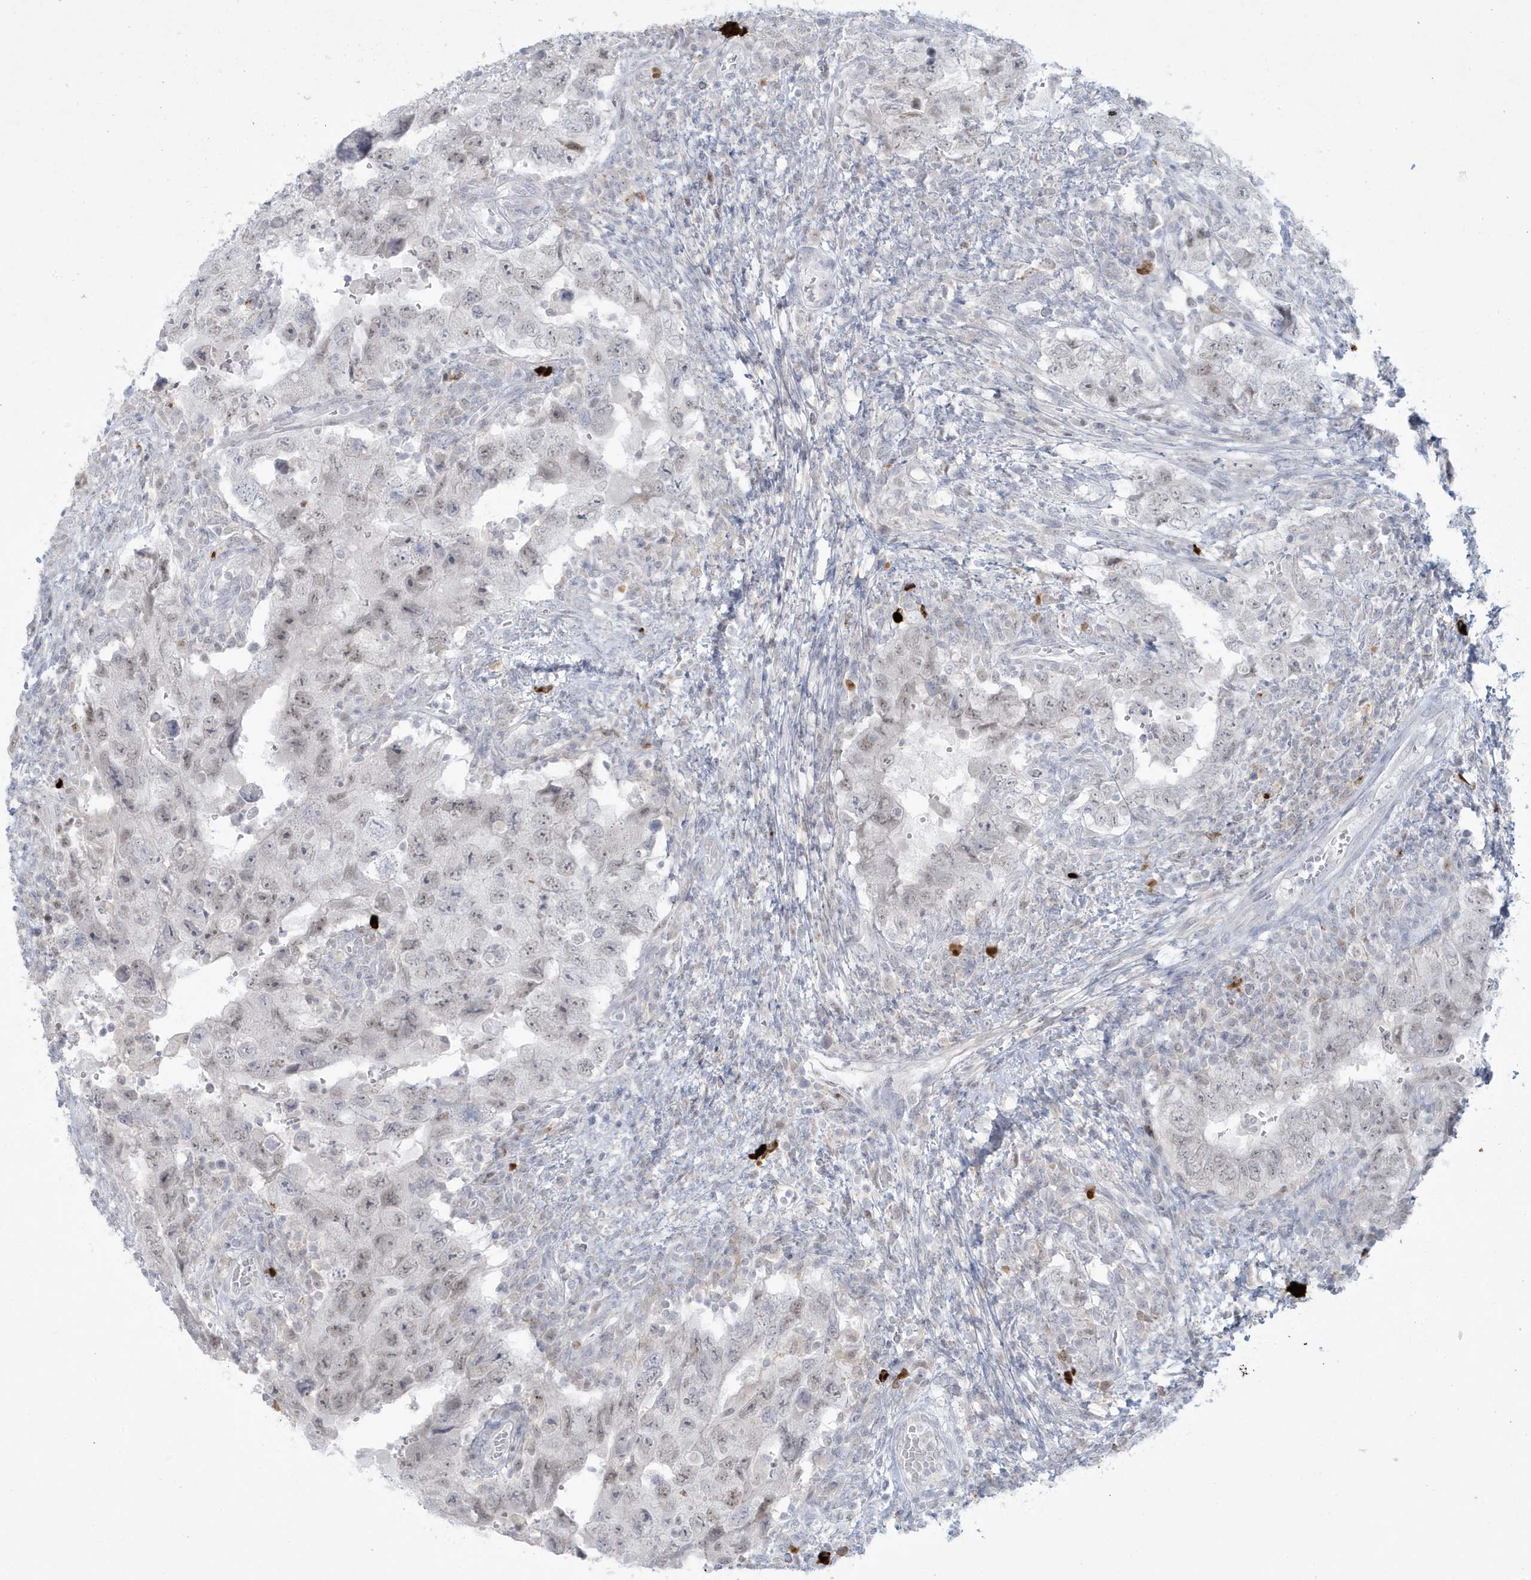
{"staining": {"intensity": "weak", "quantity": "<25%", "location": "nuclear"}, "tissue": "testis cancer", "cell_type": "Tumor cells", "image_type": "cancer", "snomed": [{"axis": "morphology", "description": "Carcinoma, Embryonal, NOS"}, {"axis": "topography", "description": "Testis"}], "caption": "This is a micrograph of immunohistochemistry staining of embryonal carcinoma (testis), which shows no positivity in tumor cells.", "gene": "HERC6", "patient": {"sex": "male", "age": 26}}